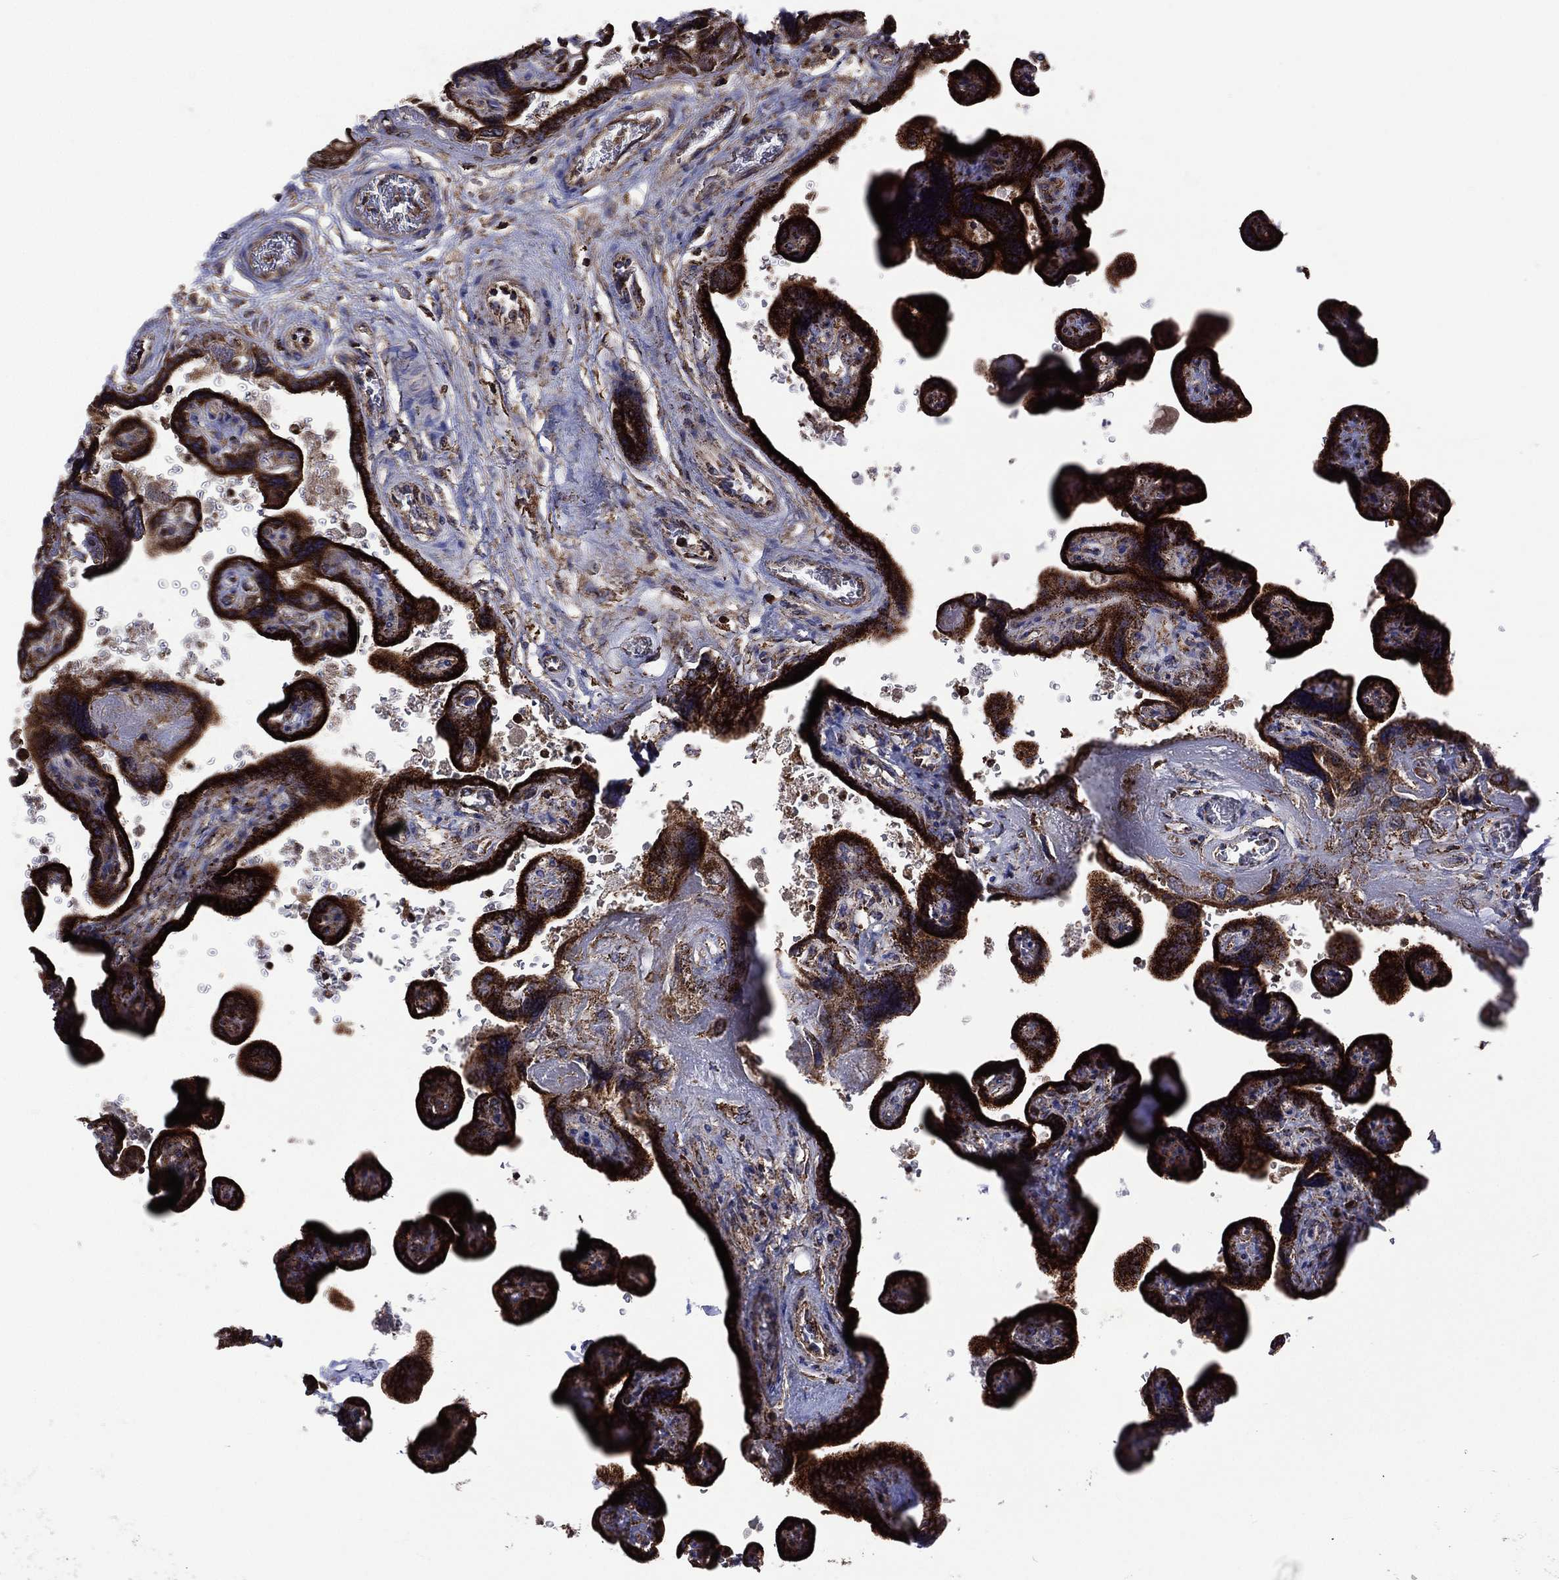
{"staining": {"intensity": "weak", "quantity": "25%-75%", "location": "cytoplasmic/membranous"}, "tissue": "placenta", "cell_type": "Decidual cells", "image_type": "normal", "snomed": [{"axis": "morphology", "description": "Normal tissue, NOS"}, {"axis": "topography", "description": "Placenta"}], "caption": "Immunohistochemical staining of benign human placenta exhibits 25%-75% levels of weak cytoplasmic/membranous protein positivity in about 25%-75% of decidual cells. Nuclei are stained in blue.", "gene": "ANKRD37", "patient": {"sex": "female", "age": 32}}